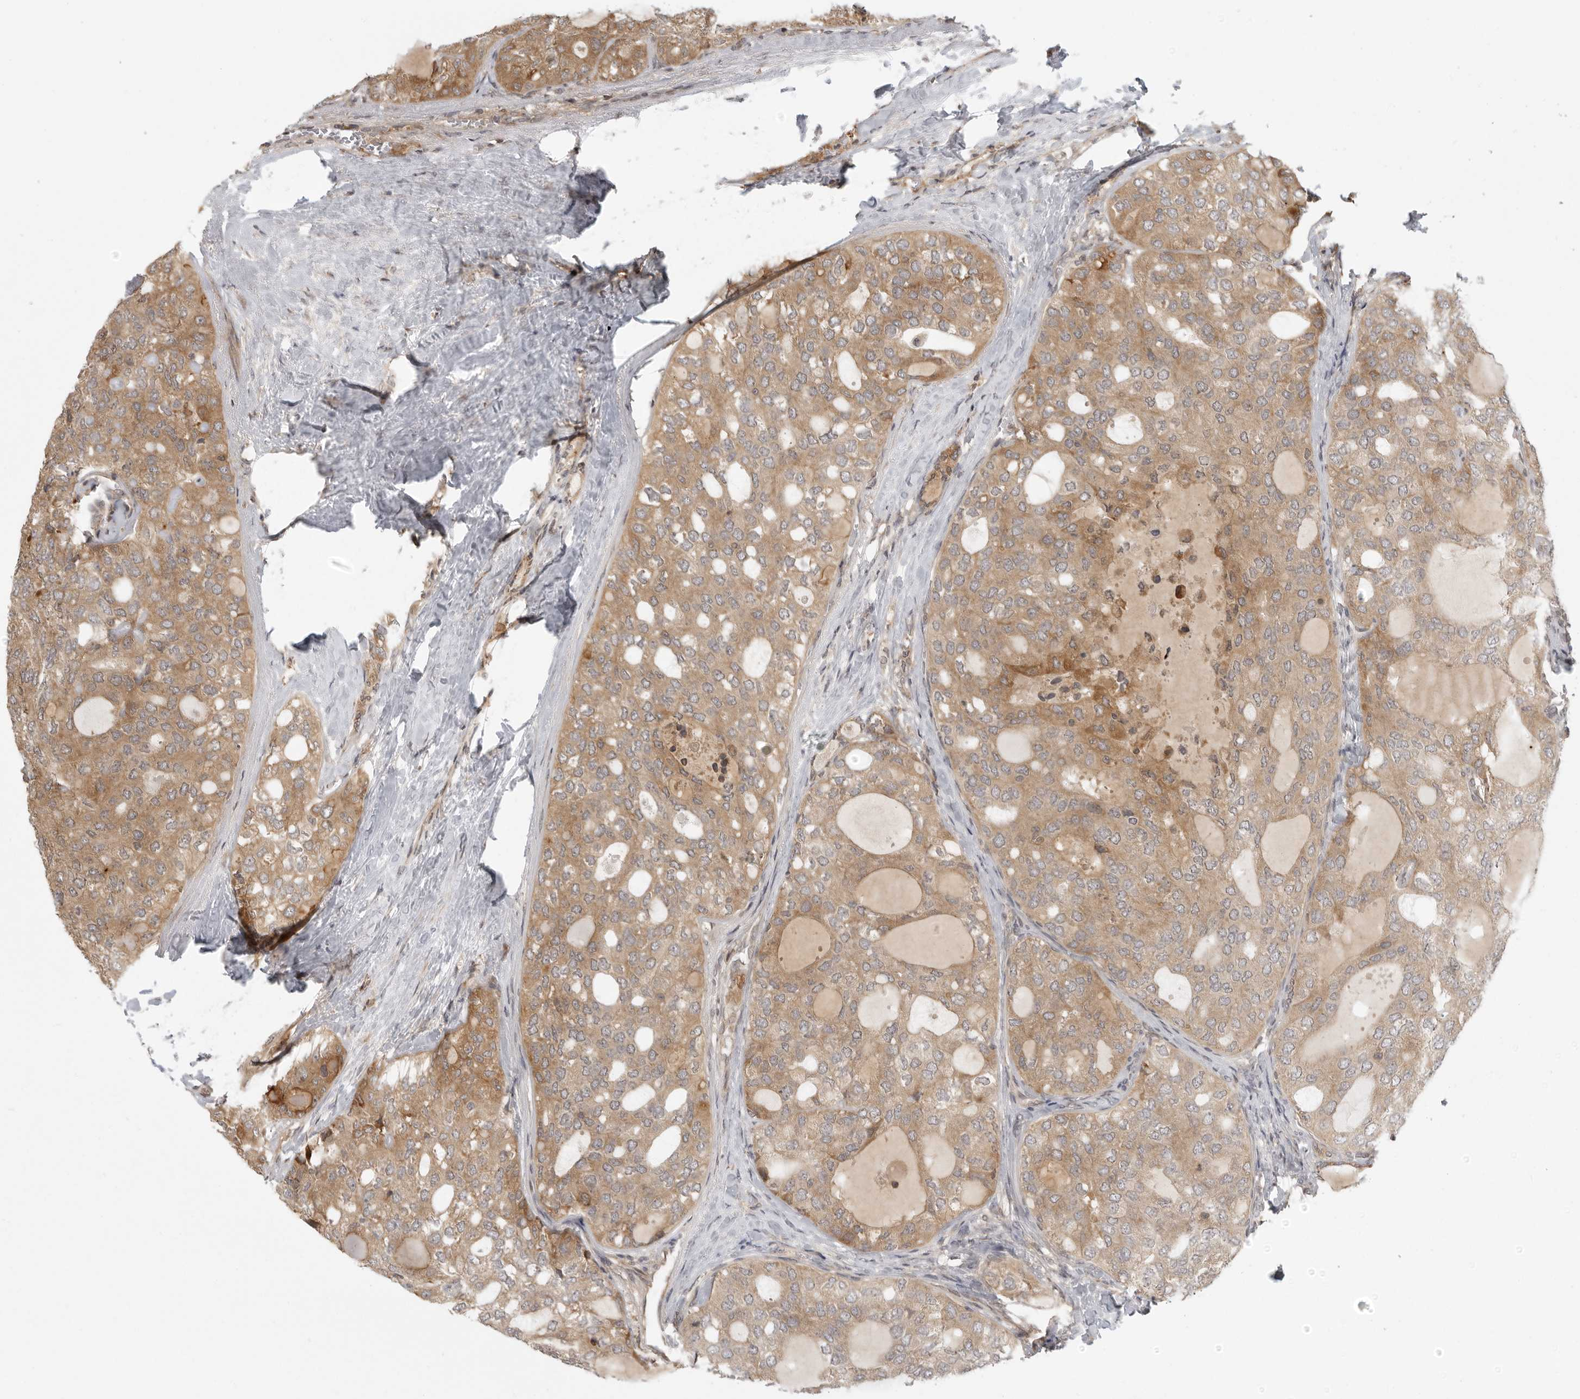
{"staining": {"intensity": "moderate", "quantity": ">75%", "location": "cytoplasmic/membranous"}, "tissue": "thyroid cancer", "cell_type": "Tumor cells", "image_type": "cancer", "snomed": [{"axis": "morphology", "description": "Follicular adenoma carcinoma, NOS"}, {"axis": "topography", "description": "Thyroid gland"}], "caption": "Immunohistochemistry staining of thyroid cancer (follicular adenoma carcinoma), which exhibits medium levels of moderate cytoplasmic/membranous expression in about >75% of tumor cells indicating moderate cytoplasmic/membranous protein expression. The staining was performed using DAB (brown) for protein detection and nuclei were counterstained in hematoxylin (blue).", "gene": "PRRC2A", "patient": {"sex": "male", "age": 75}}